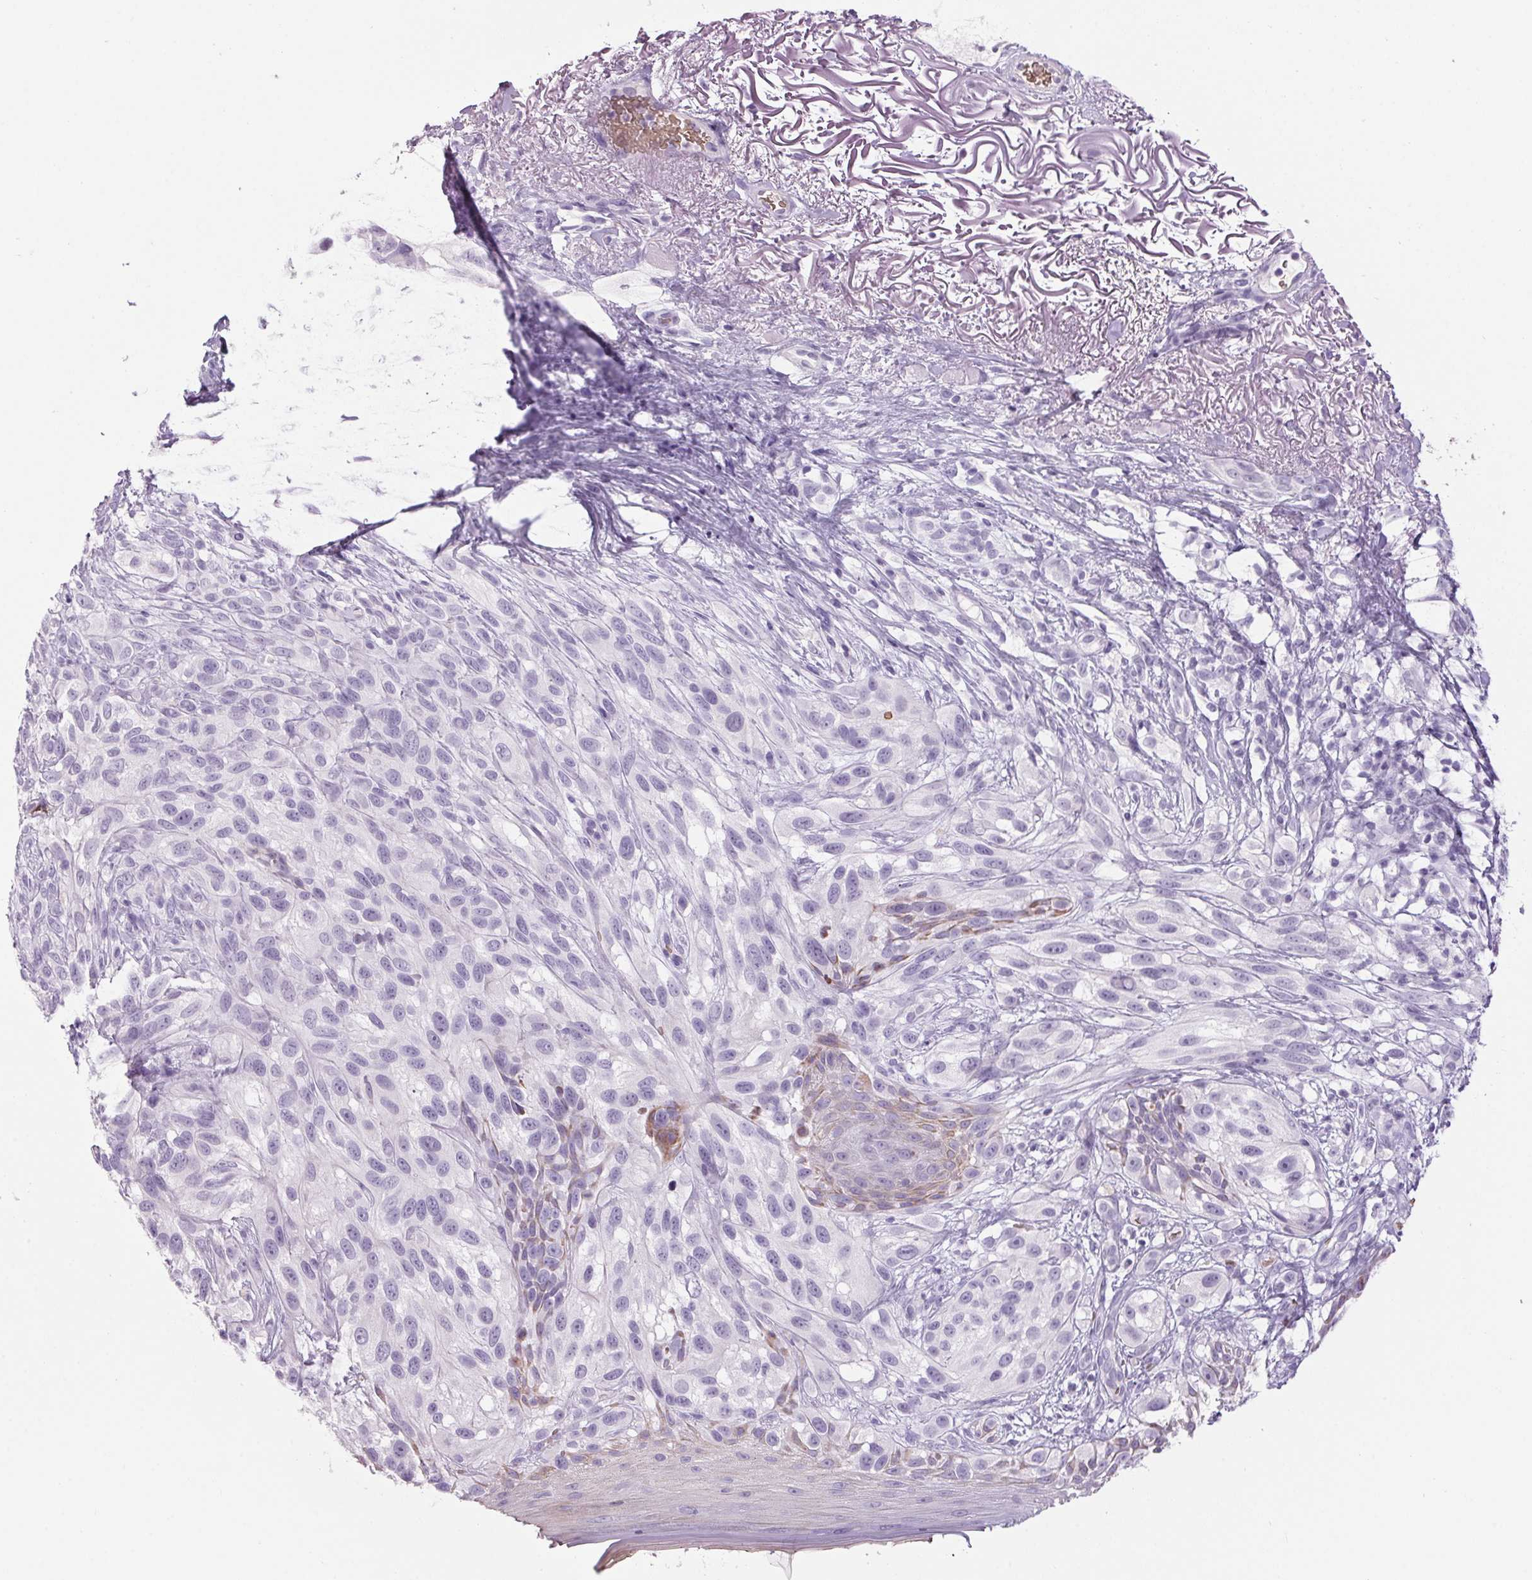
{"staining": {"intensity": "negative", "quantity": "none", "location": "none"}, "tissue": "melanoma", "cell_type": "Tumor cells", "image_type": "cancer", "snomed": [{"axis": "morphology", "description": "Malignant melanoma, NOS"}, {"axis": "topography", "description": "Skin"}], "caption": "IHC micrograph of neoplastic tissue: malignant melanoma stained with DAB (3,3'-diaminobenzidine) displays no significant protein positivity in tumor cells.", "gene": "HBQ1", "patient": {"sex": "female", "age": 86}}